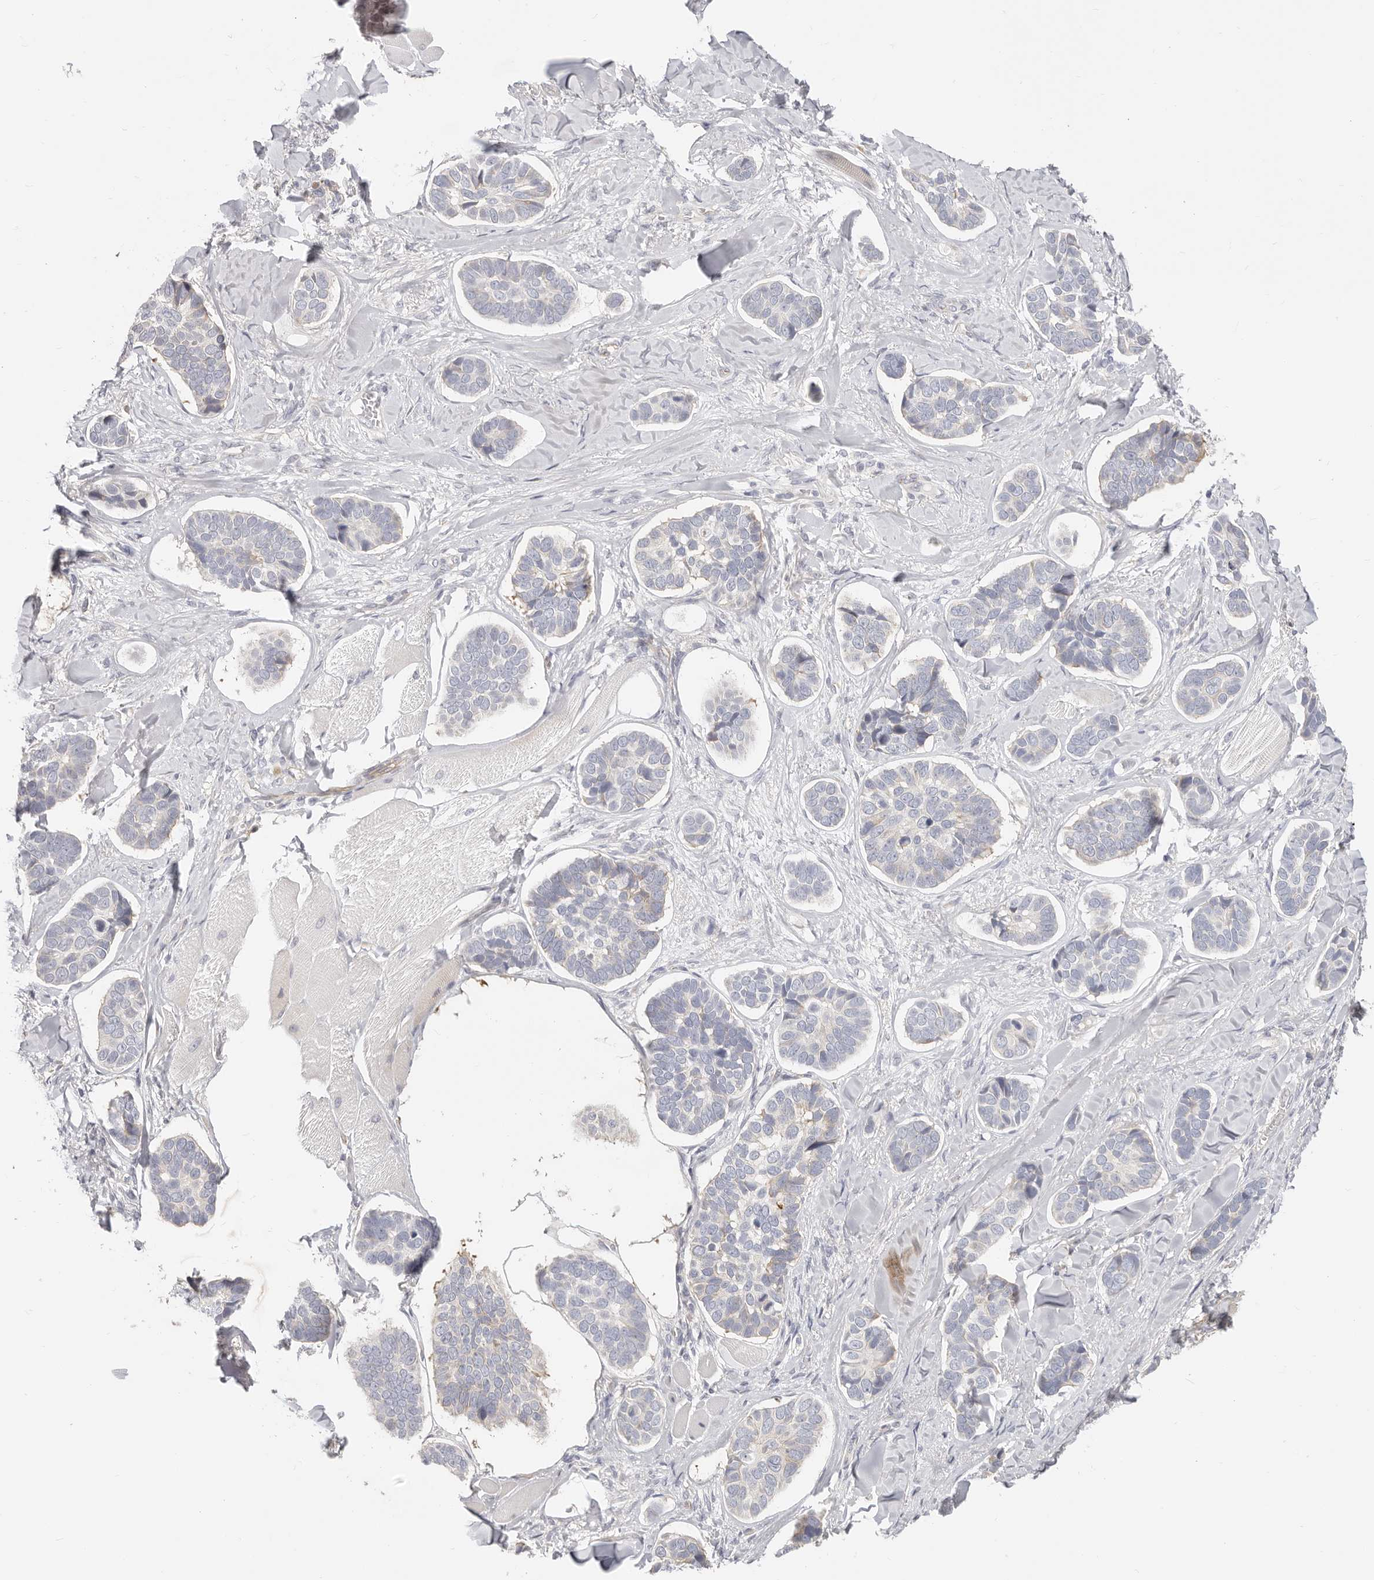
{"staining": {"intensity": "negative", "quantity": "none", "location": "none"}, "tissue": "skin cancer", "cell_type": "Tumor cells", "image_type": "cancer", "snomed": [{"axis": "morphology", "description": "Basal cell carcinoma"}, {"axis": "topography", "description": "Skin"}], "caption": "IHC of human skin cancer demonstrates no staining in tumor cells.", "gene": "DTNBP1", "patient": {"sex": "male", "age": 62}}